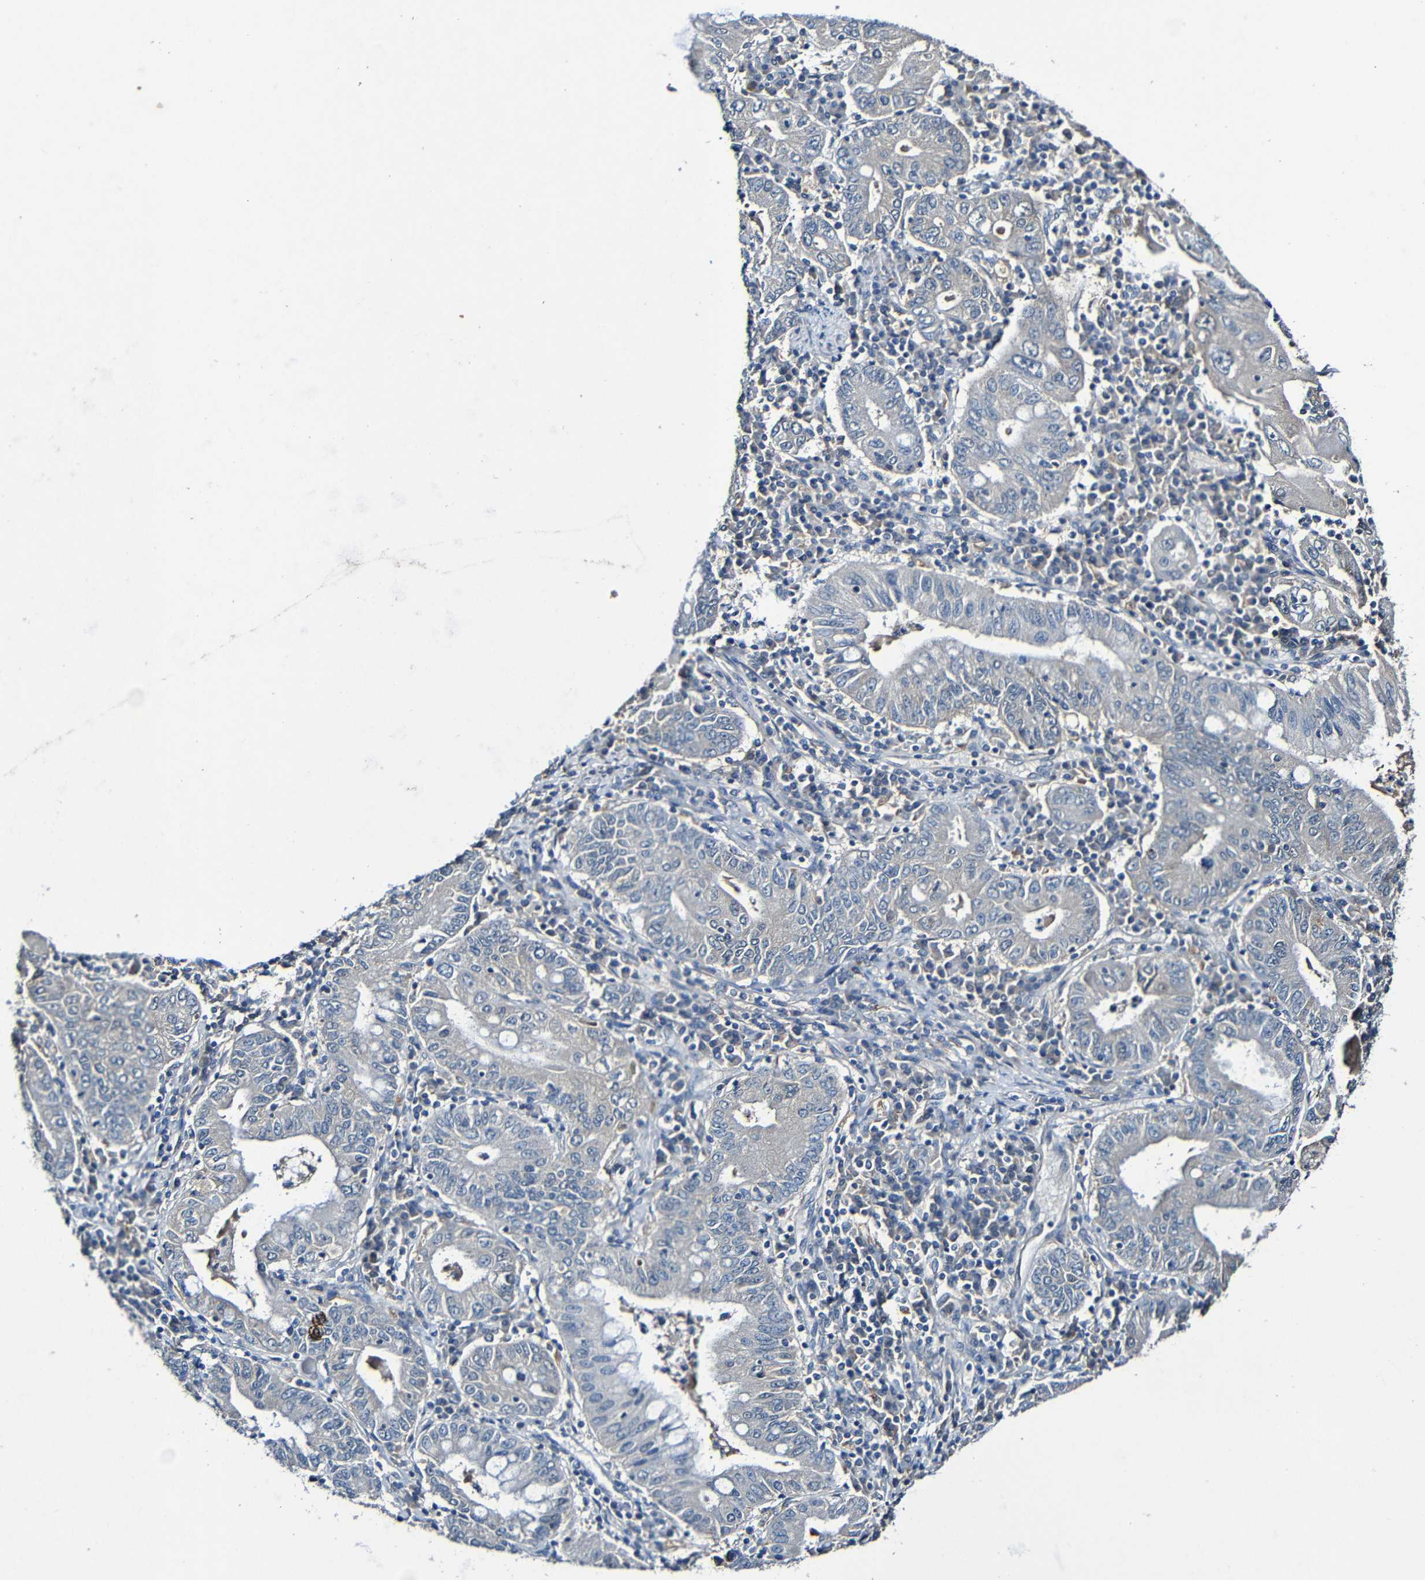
{"staining": {"intensity": "negative", "quantity": "none", "location": "none"}, "tissue": "stomach cancer", "cell_type": "Tumor cells", "image_type": "cancer", "snomed": [{"axis": "morphology", "description": "Normal tissue, NOS"}, {"axis": "morphology", "description": "Adenocarcinoma, NOS"}, {"axis": "topography", "description": "Esophagus"}, {"axis": "topography", "description": "Stomach, upper"}, {"axis": "topography", "description": "Peripheral nerve tissue"}], "caption": "A high-resolution histopathology image shows IHC staining of adenocarcinoma (stomach), which demonstrates no significant expression in tumor cells.", "gene": "LRRC70", "patient": {"sex": "male", "age": 62}}